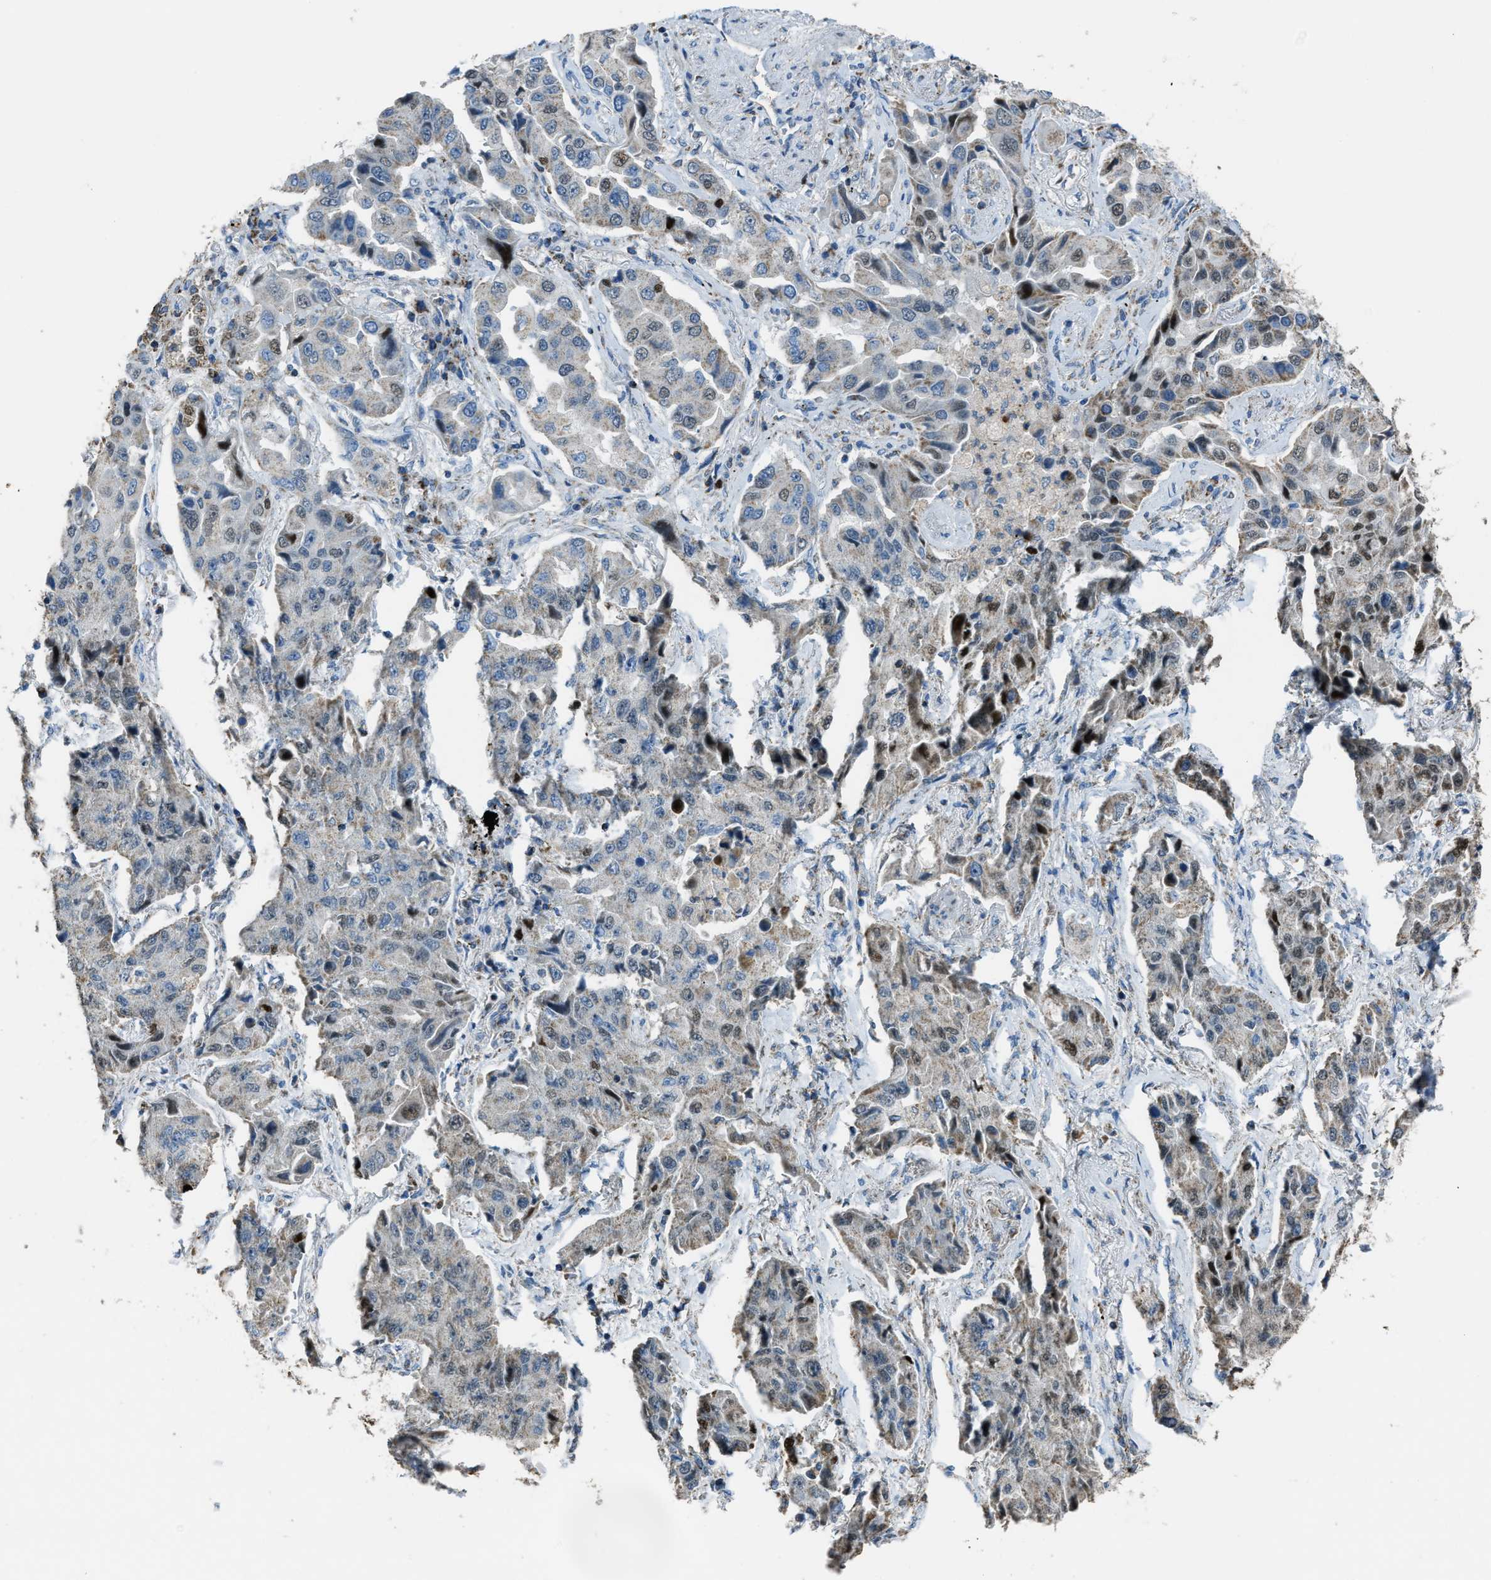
{"staining": {"intensity": "weak", "quantity": "25%-75%", "location": "cytoplasmic/membranous,nuclear"}, "tissue": "lung cancer", "cell_type": "Tumor cells", "image_type": "cancer", "snomed": [{"axis": "morphology", "description": "Adenocarcinoma, NOS"}, {"axis": "topography", "description": "Lung"}], "caption": "Lung adenocarcinoma was stained to show a protein in brown. There is low levels of weak cytoplasmic/membranous and nuclear expression in approximately 25%-75% of tumor cells.", "gene": "SLC25A11", "patient": {"sex": "female", "age": 65}}